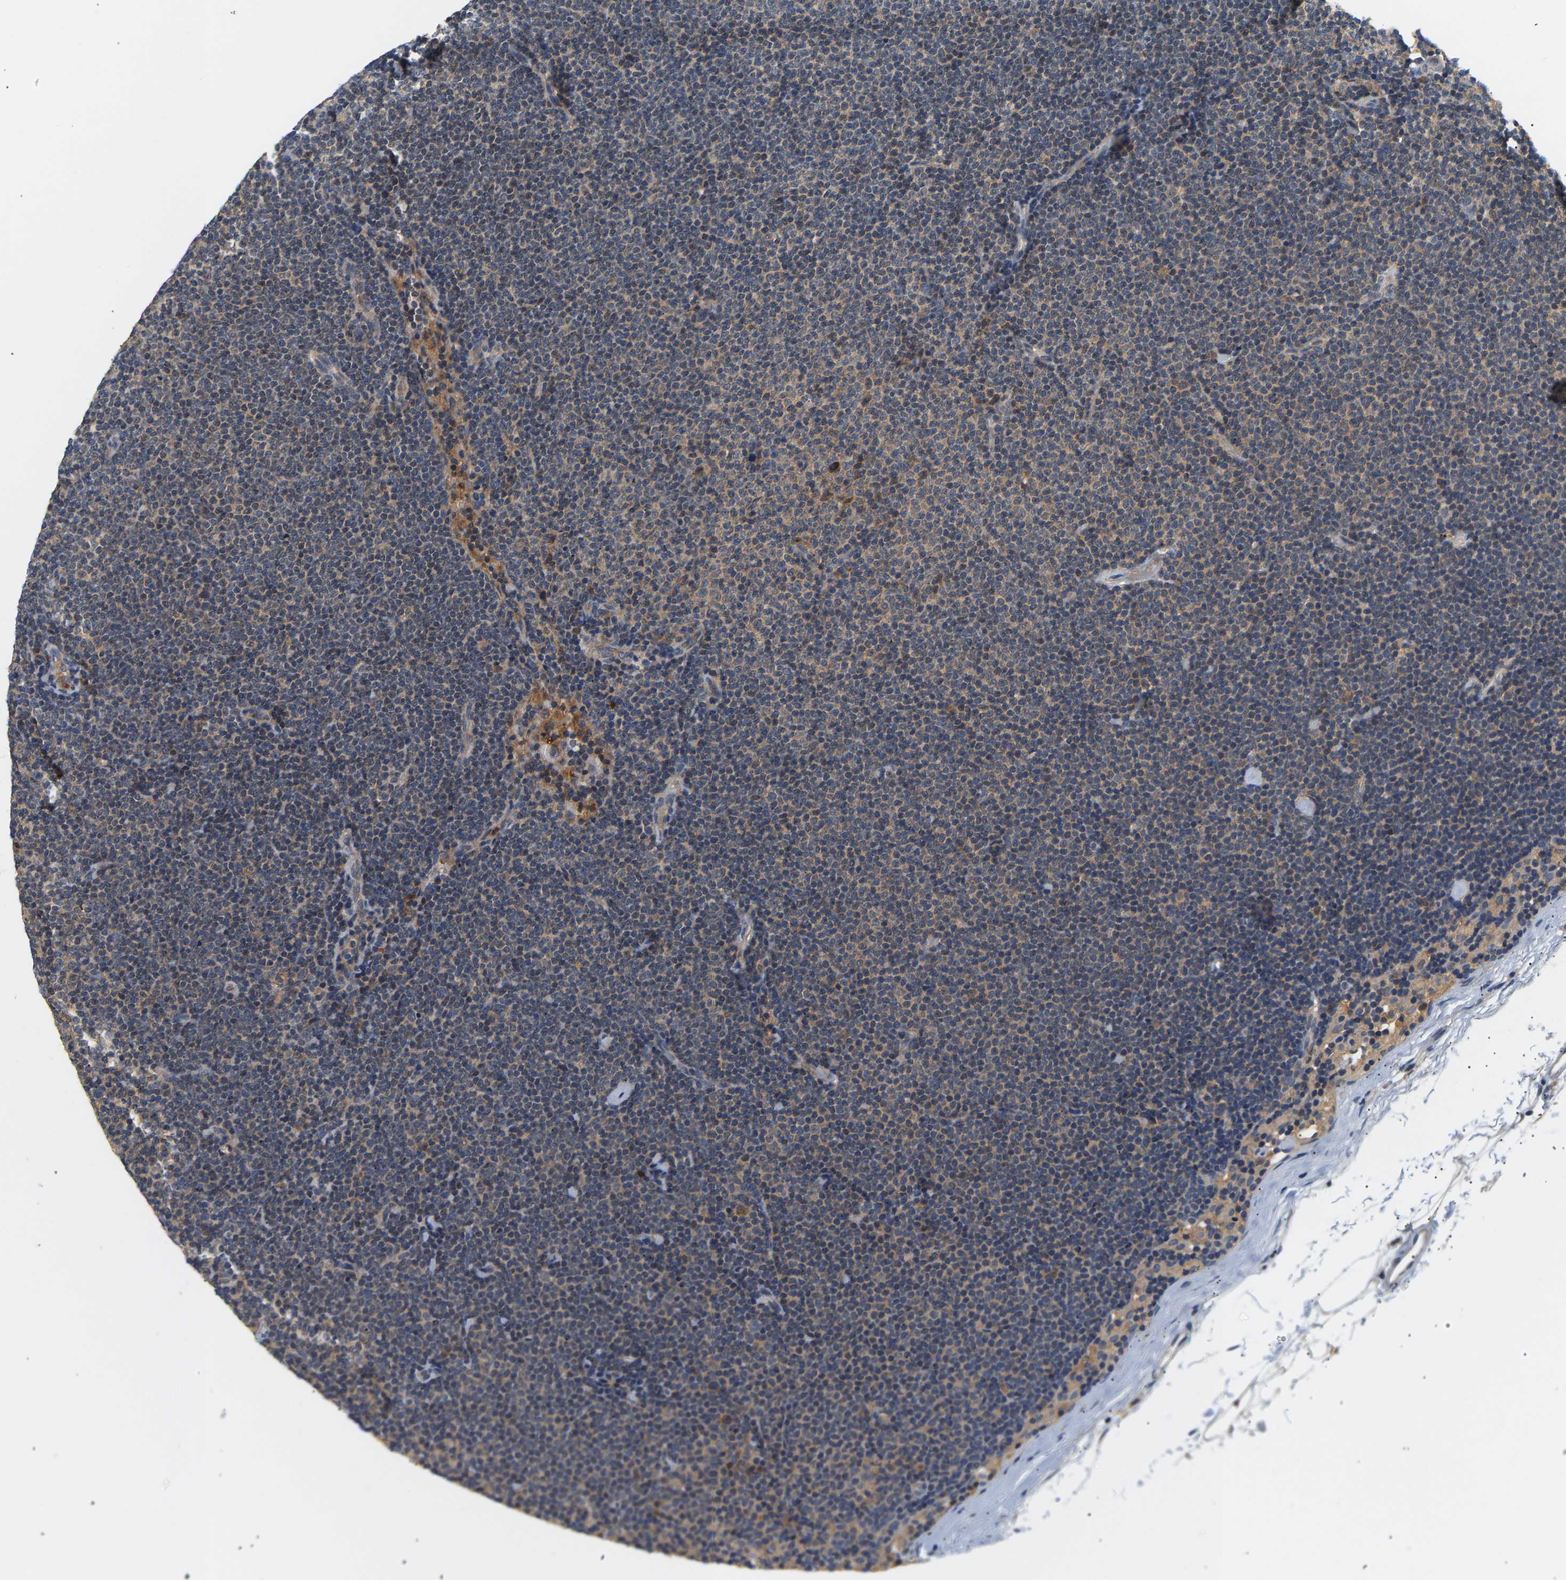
{"staining": {"intensity": "weak", "quantity": ">75%", "location": "cytoplasmic/membranous"}, "tissue": "lymphoma", "cell_type": "Tumor cells", "image_type": "cancer", "snomed": [{"axis": "morphology", "description": "Malignant lymphoma, non-Hodgkin's type, Low grade"}, {"axis": "topography", "description": "Lymph node"}], "caption": "This is an image of immunohistochemistry (IHC) staining of malignant lymphoma, non-Hodgkin's type (low-grade), which shows weak positivity in the cytoplasmic/membranous of tumor cells.", "gene": "PPID", "patient": {"sex": "female", "age": 53}}